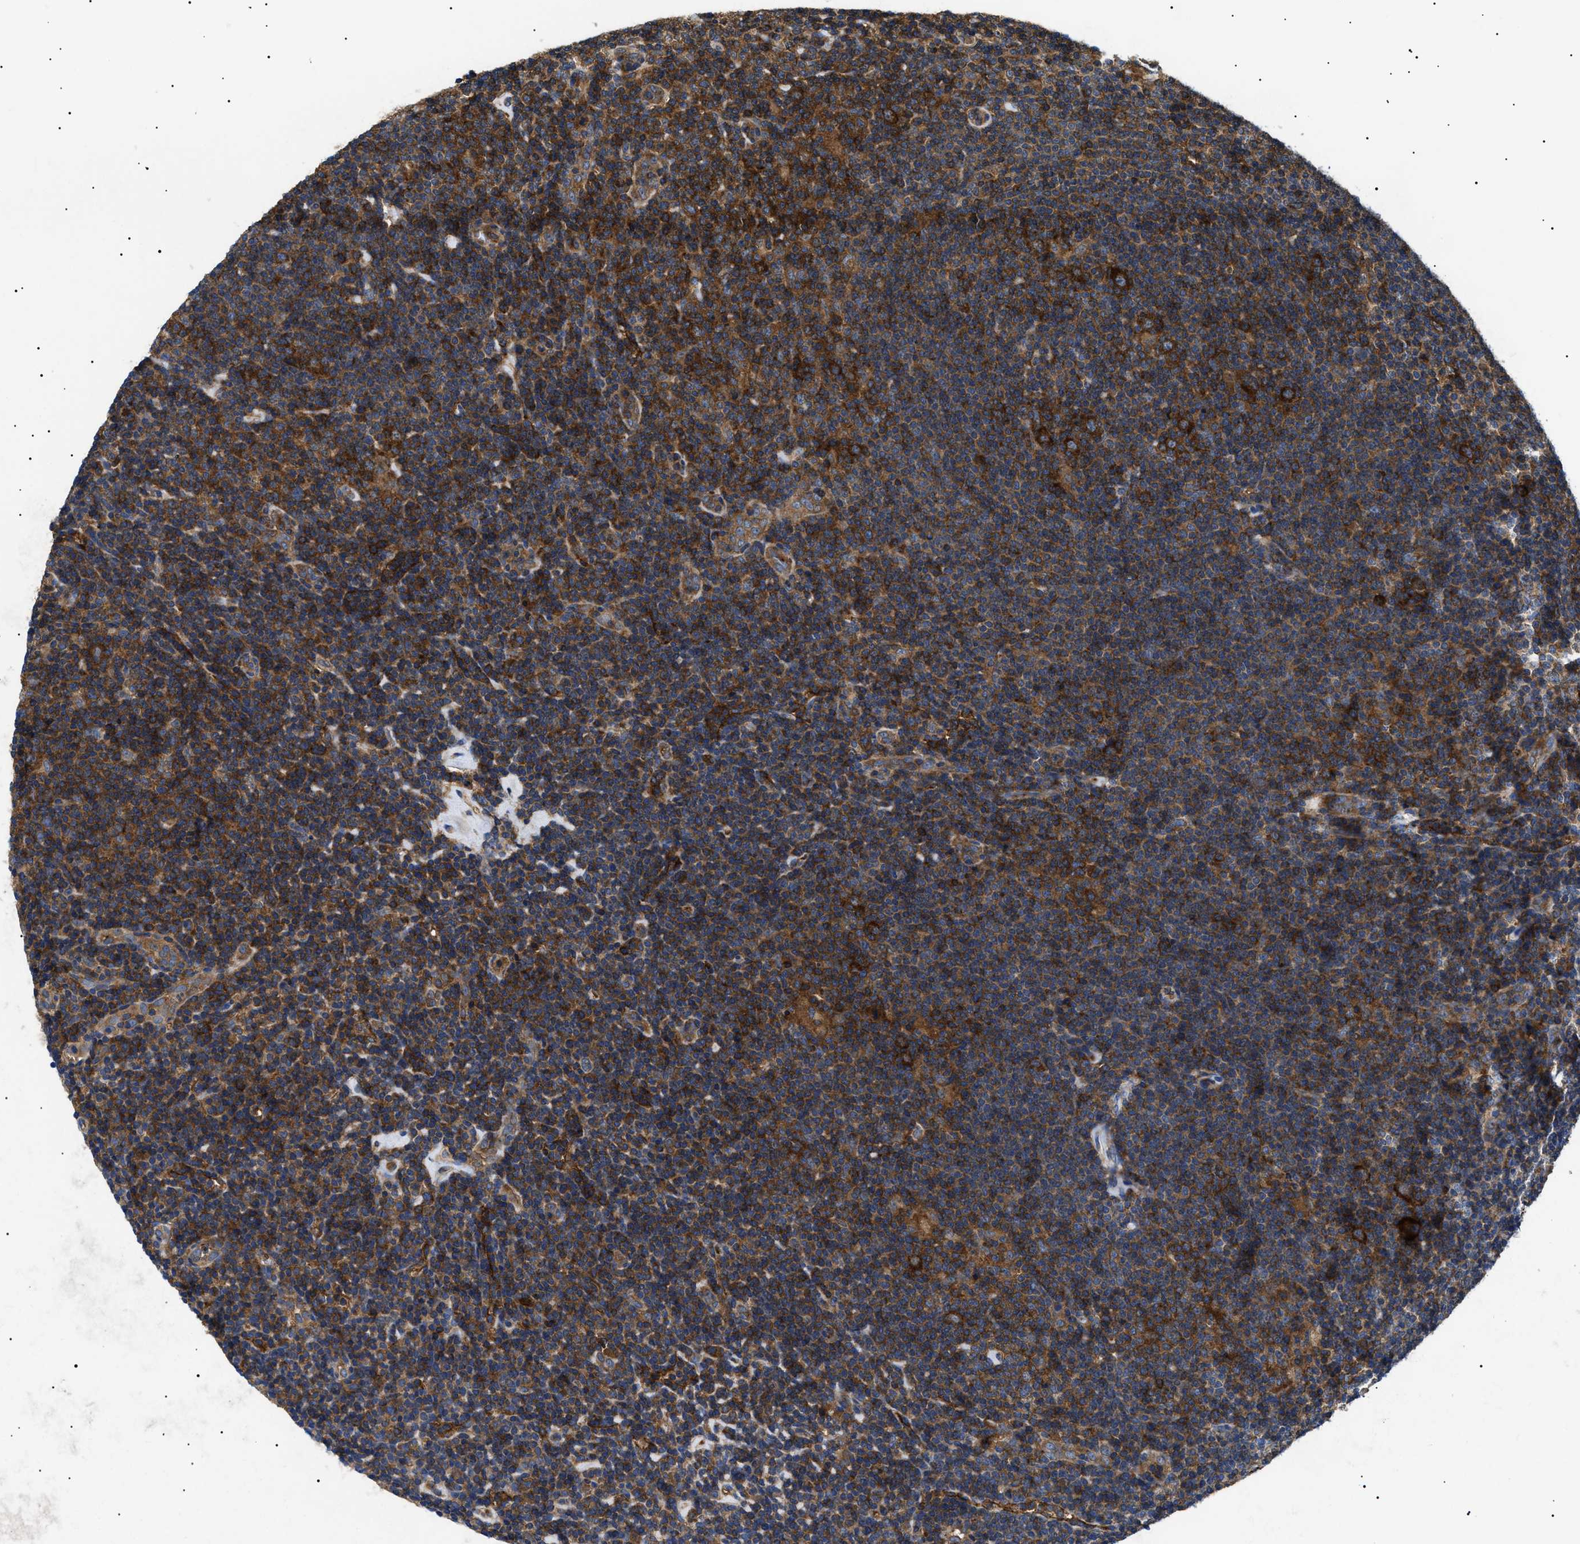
{"staining": {"intensity": "strong", "quantity": ">75%", "location": "cytoplasmic/membranous"}, "tissue": "lymphoma", "cell_type": "Tumor cells", "image_type": "cancer", "snomed": [{"axis": "morphology", "description": "Hodgkin's disease, NOS"}, {"axis": "topography", "description": "Lymph node"}], "caption": "Human lymphoma stained for a protein (brown) displays strong cytoplasmic/membranous positive staining in approximately >75% of tumor cells.", "gene": "TPP2", "patient": {"sex": "female", "age": 57}}